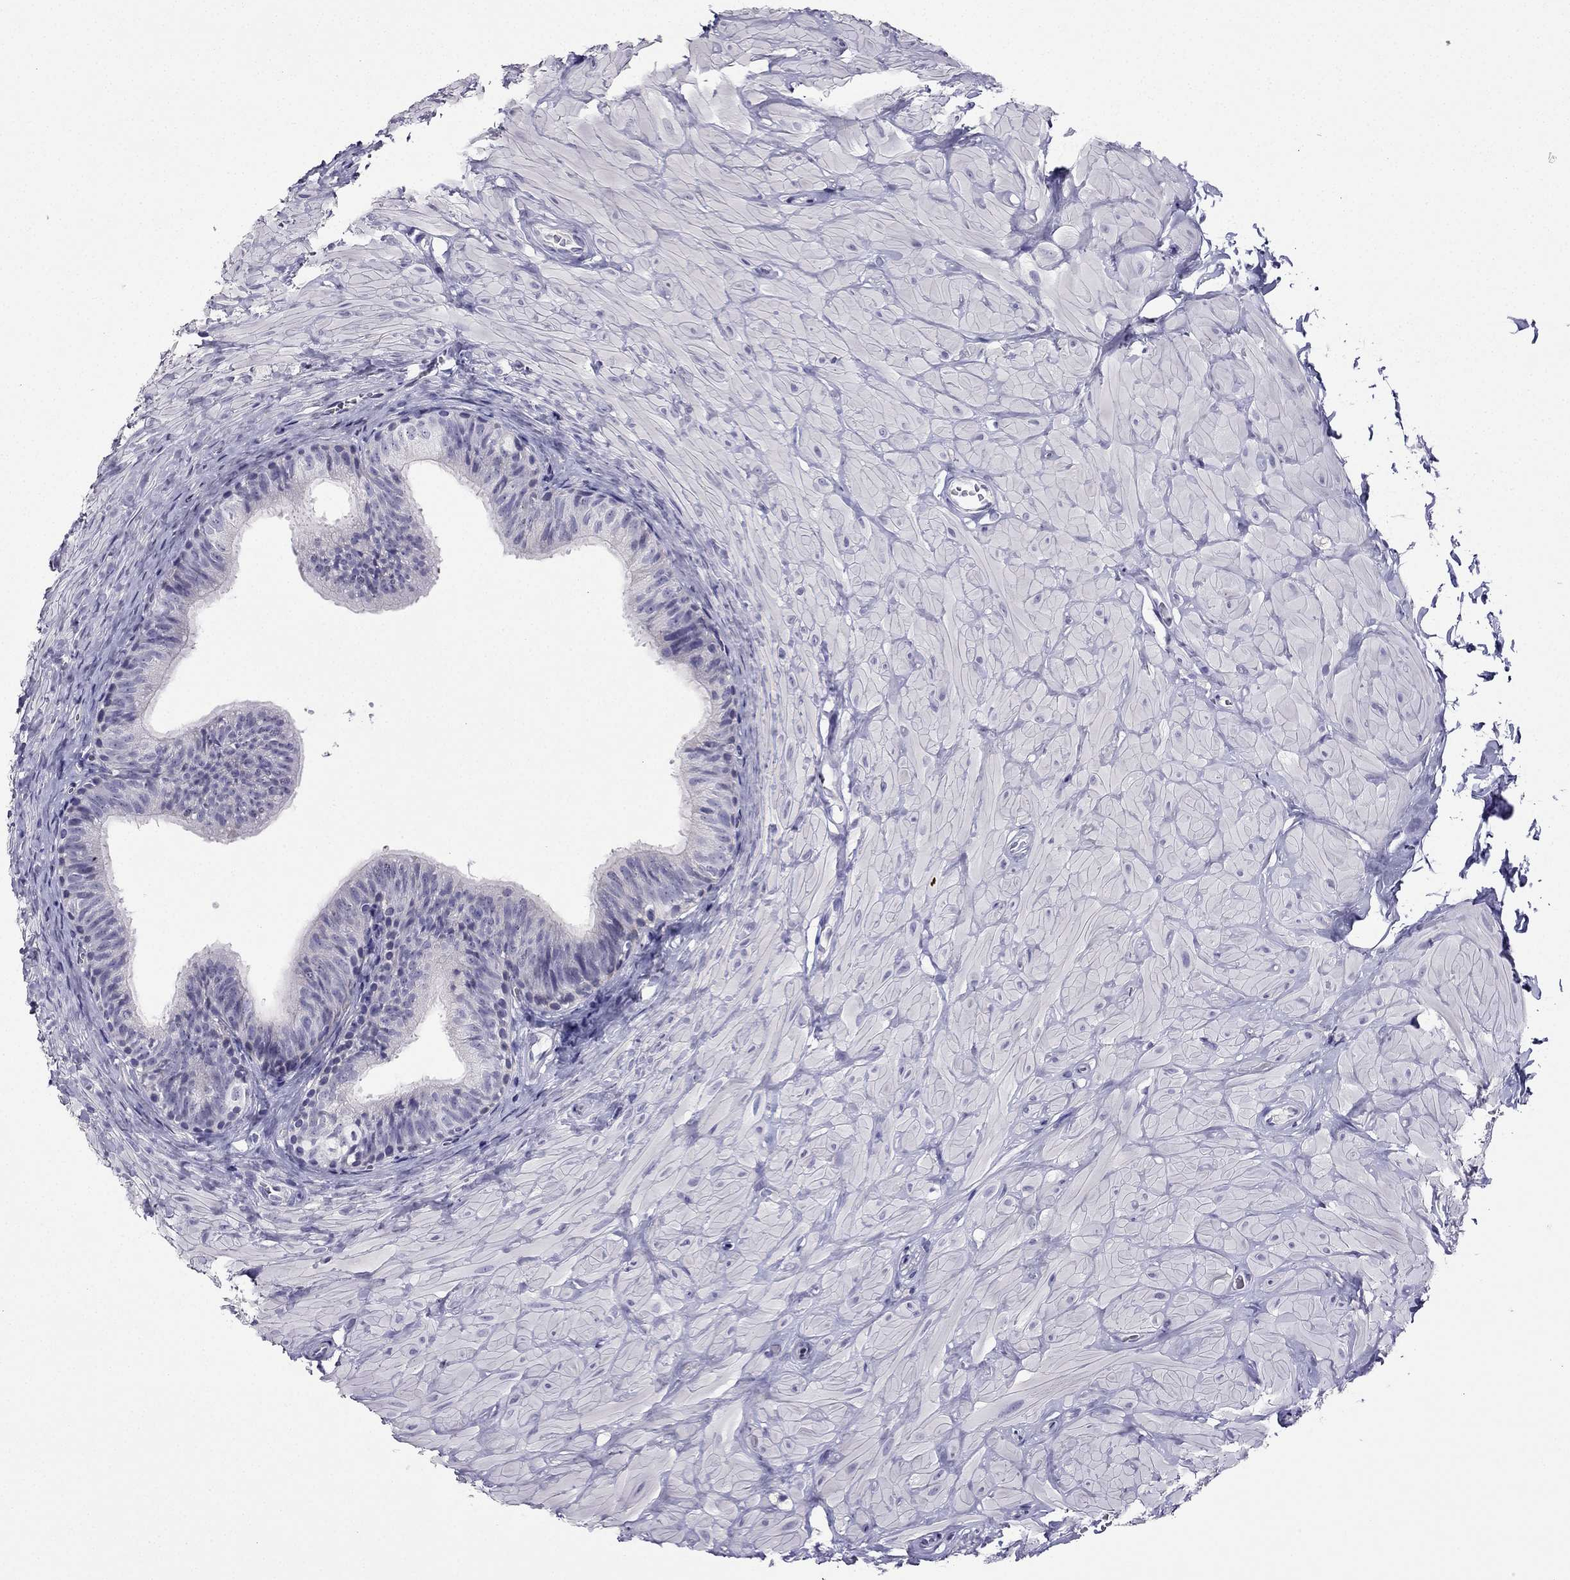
{"staining": {"intensity": "negative", "quantity": "none", "location": "none"}, "tissue": "epididymis", "cell_type": "Glandular cells", "image_type": "normal", "snomed": [{"axis": "morphology", "description": "Normal tissue, NOS"}, {"axis": "topography", "description": "Epididymis"}, {"axis": "topography", "description": "Vas deferens"}], "caption": "There is no significant expression in glandular cells of epididymis. (DAB IHC with hematoxylin counter stain).", "gene": "KCNJ10", "patient": {"sex": "male", "age": 23}}